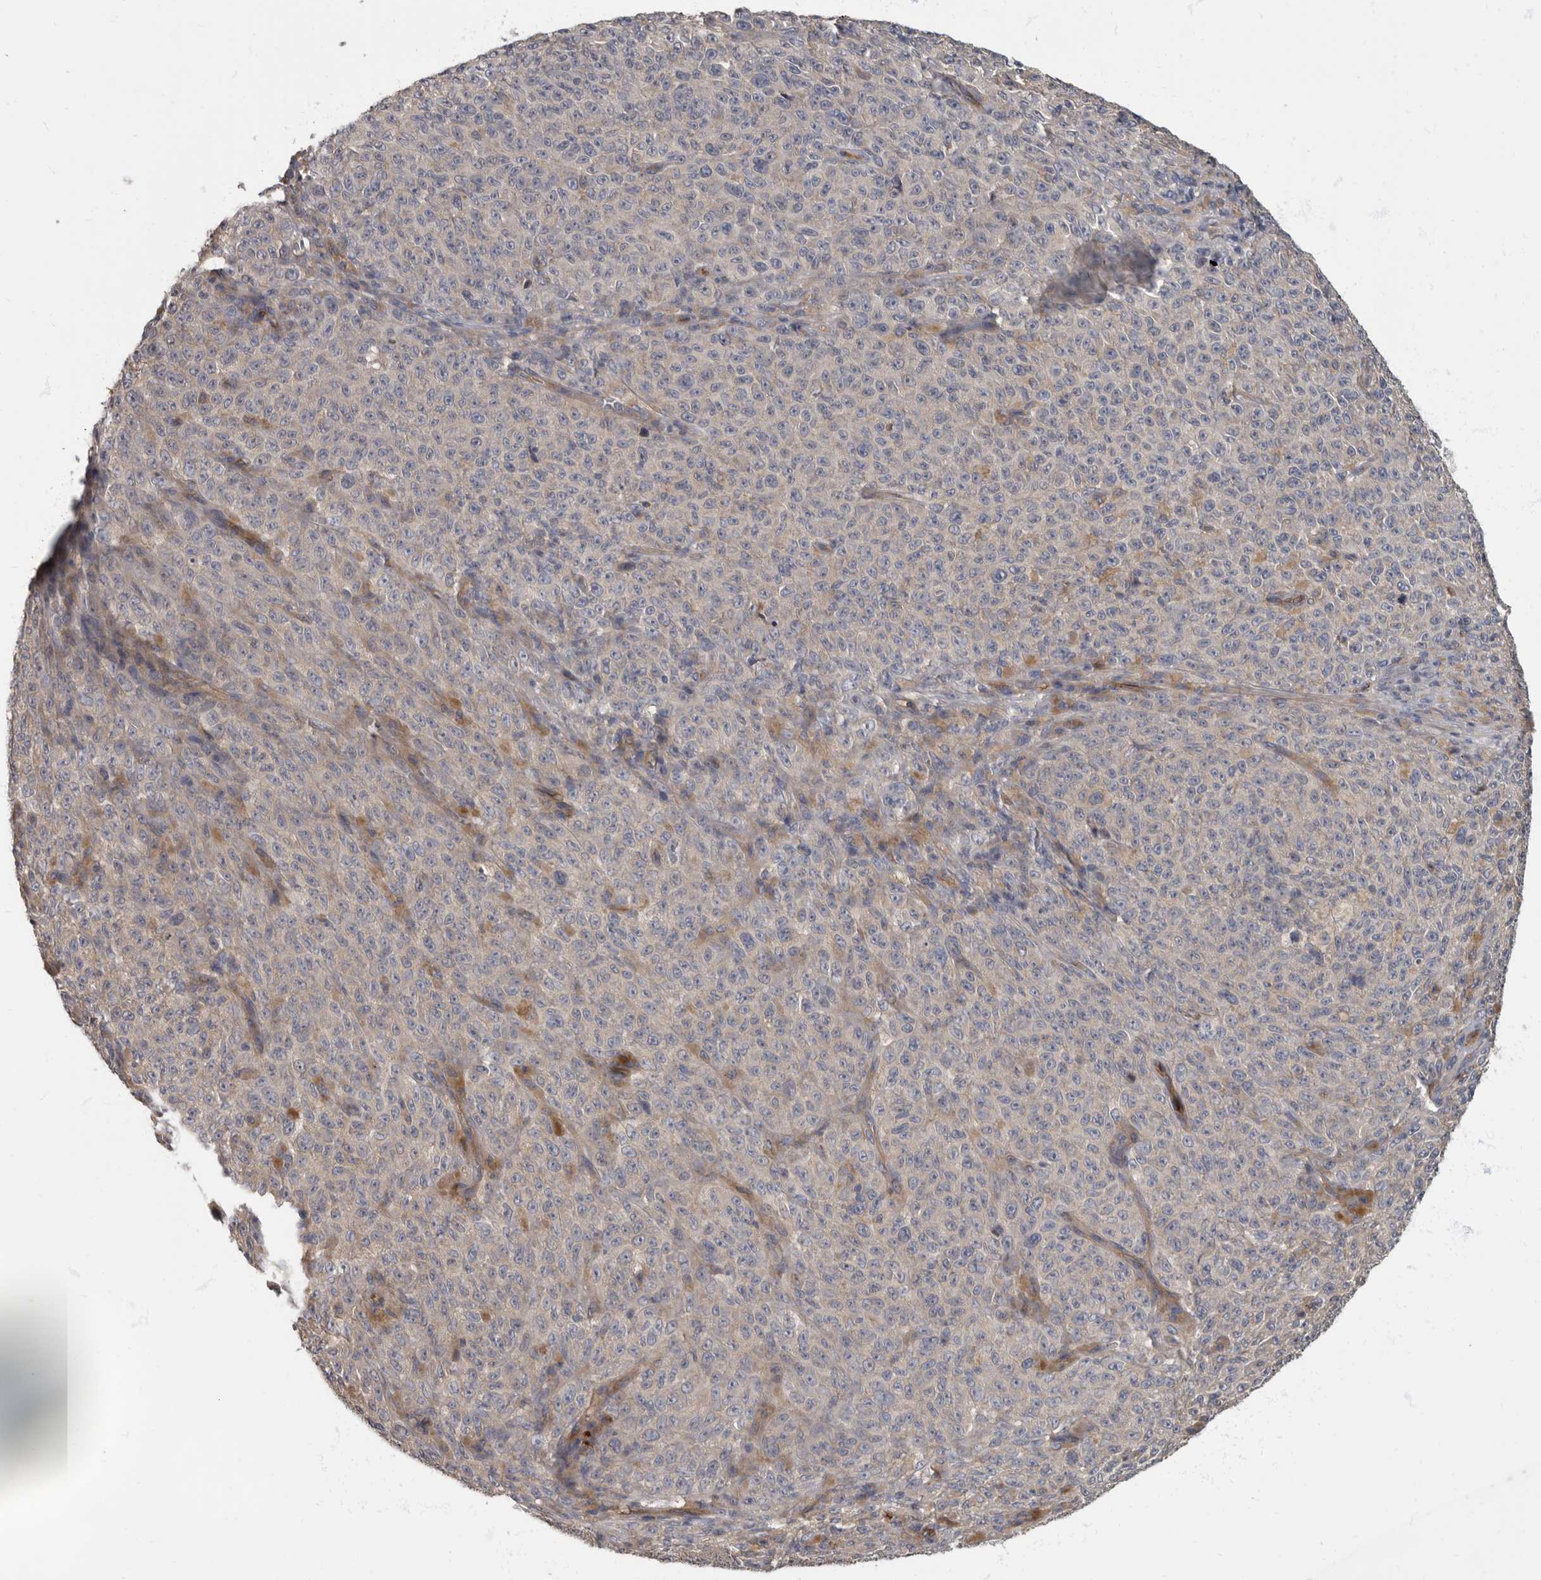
{"staining": {"intensity": "negative", "quantity": "none", "location": "none"}, "tissue": "melanoma", "cell_type": "Tumor cells", "image_type": "cancer", "snomed": [{"axis": "morphology", "description": "Malignant melanoma, NOS"}, {"axis": "topography", "description": "Skin"}], "caption": "DAB immunohistochemical staining of malignant melanoma exhibits no significant positivity in tumor cells.", "gene": "PDK1", "patient": {"sex": "female", "age": 82}}